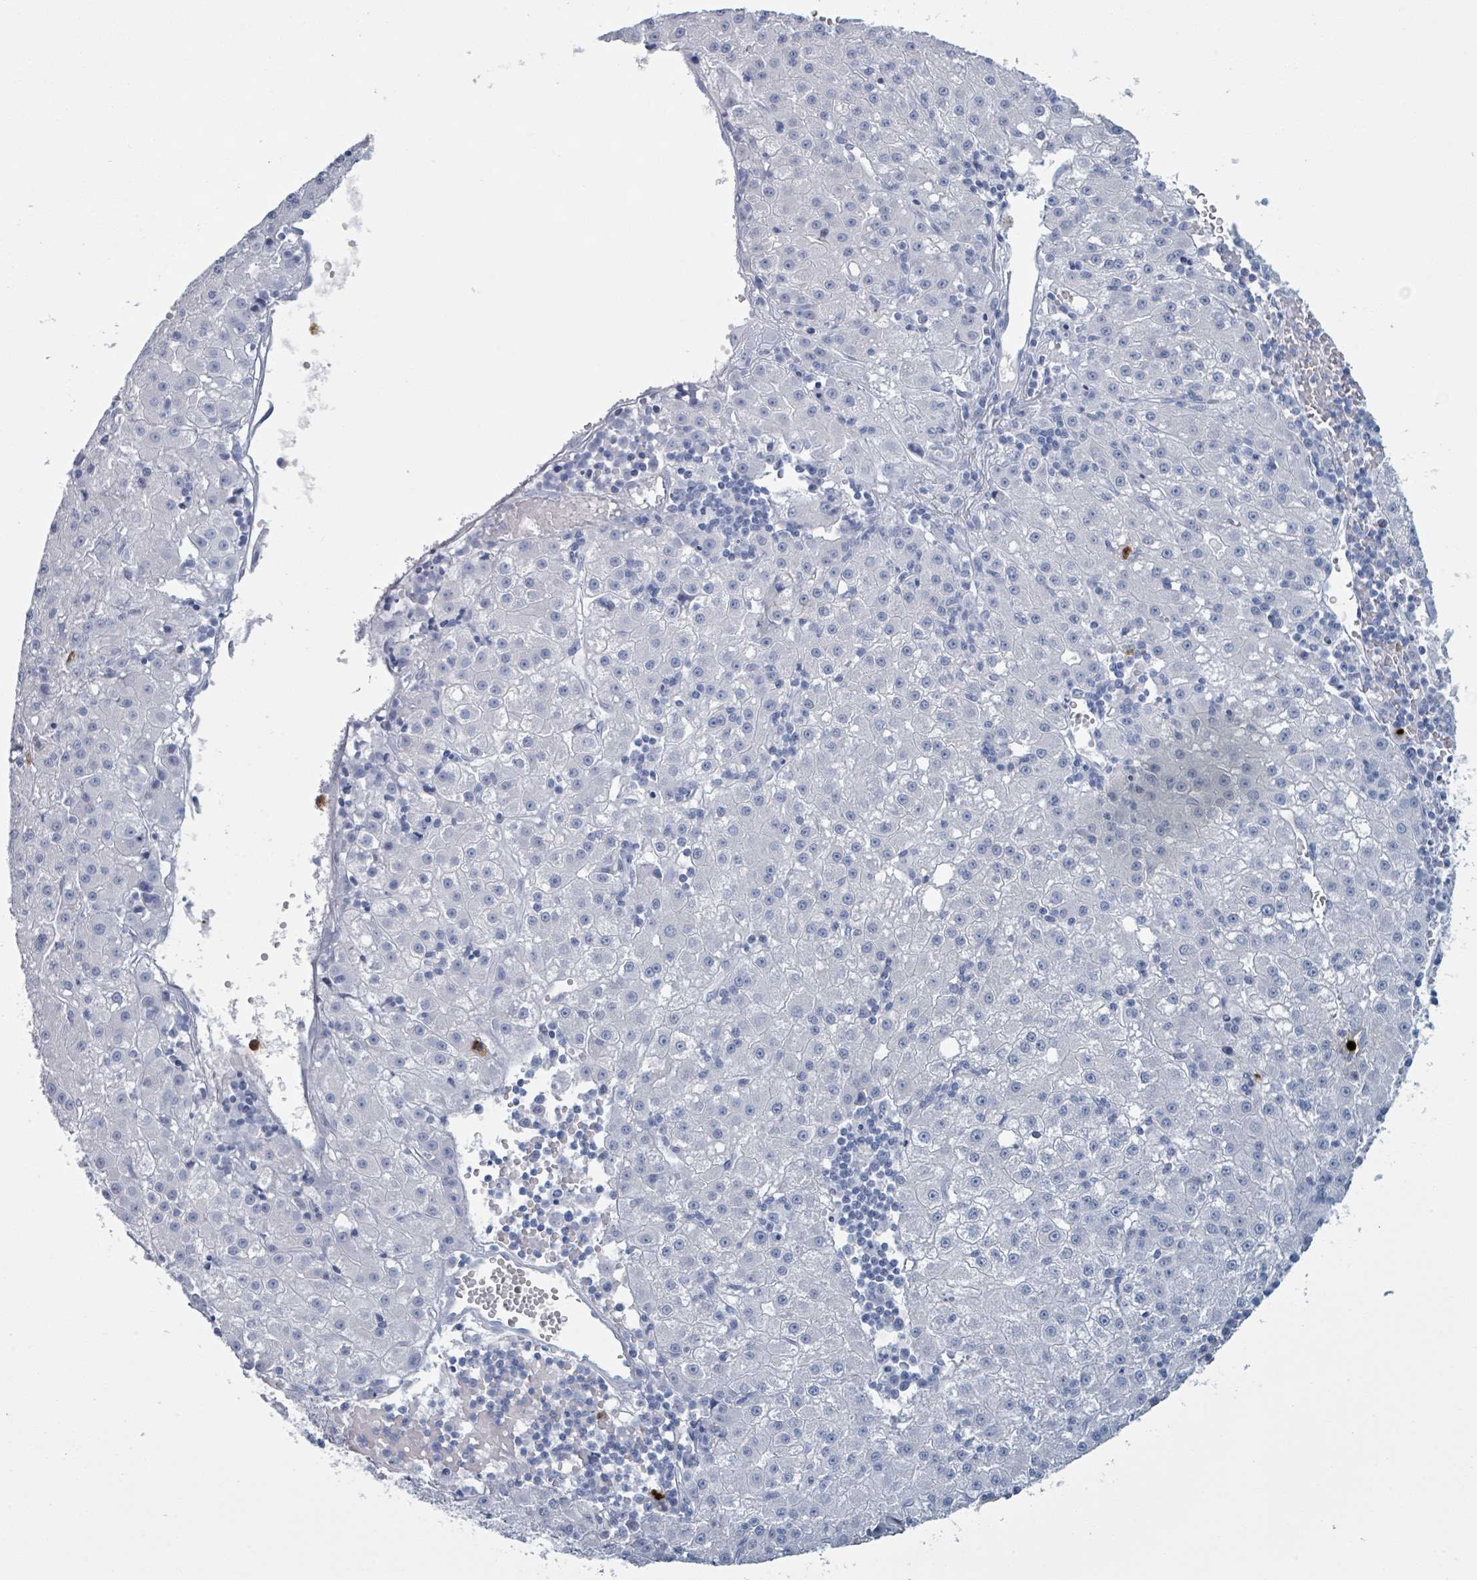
{"staining": {"intensity": "negative", "quantity": "none", "location": "none"}, "tissue": "liver cancer", "cell_type": "Tumor cells", "image_type": "cancer", "snomed": [{"axis": "morphology", "description": "Carcinoma, Hepatocellular, NOS"}, {"axis": "topography", "description": "Liver"}], "caption": "Immunohistochemistry (IHC) image of human liver hepatocellular carcinoma stained for a protein (brown), which displays no staining in tumor cells. Brightfield microscopy of immunohistochemistry stained with DAB (3,3'-diaminobenzidine) (brown) and hematoxylin (blue), captured at high magnification.", "gene": "DEFA4", "patient": {"sex": "male", "age": 76}}